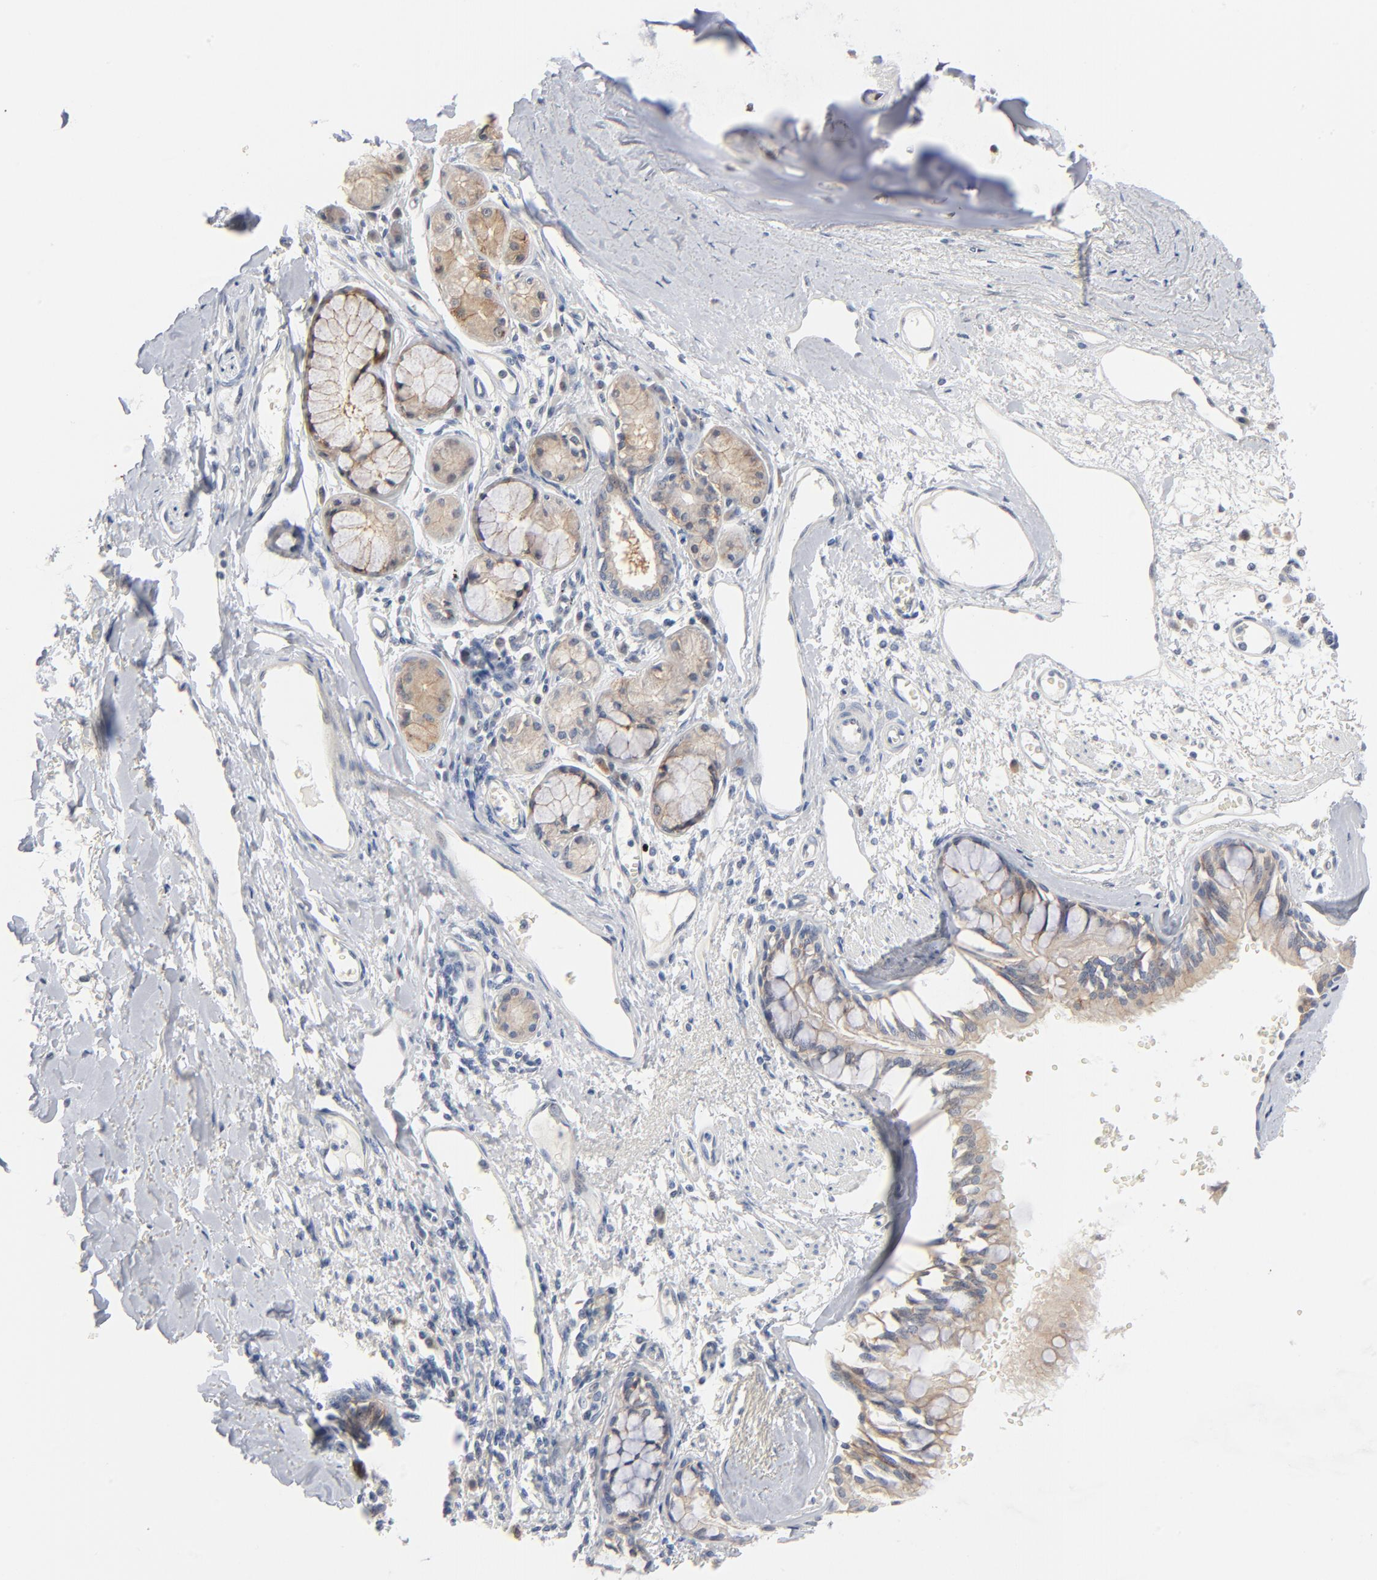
{"staining": {"intensity": "weak", "quantity": ">75%", "location": "cytoplasmic/membranous"}, "tissue": "bronchus", "cell_type": "Respiratory epithelial cells", "image_type": "normal", "snomed": [{"axis": "morphology", "description": "Normal tissue, NOS"}, {"axis": "topography", "description": "Bronchus"}, {"axis": "topography", "description": "Lung"}], "caption": "Weak cytoplasmic/membranous staining is appreciated in about >75% of respiratory epithelial cells in normal bronchus. The protein is shown in brown color, while the nuclei are stained blue.", "gene": "EPCAM", "patient": {"sex": "female", "age": 56}}